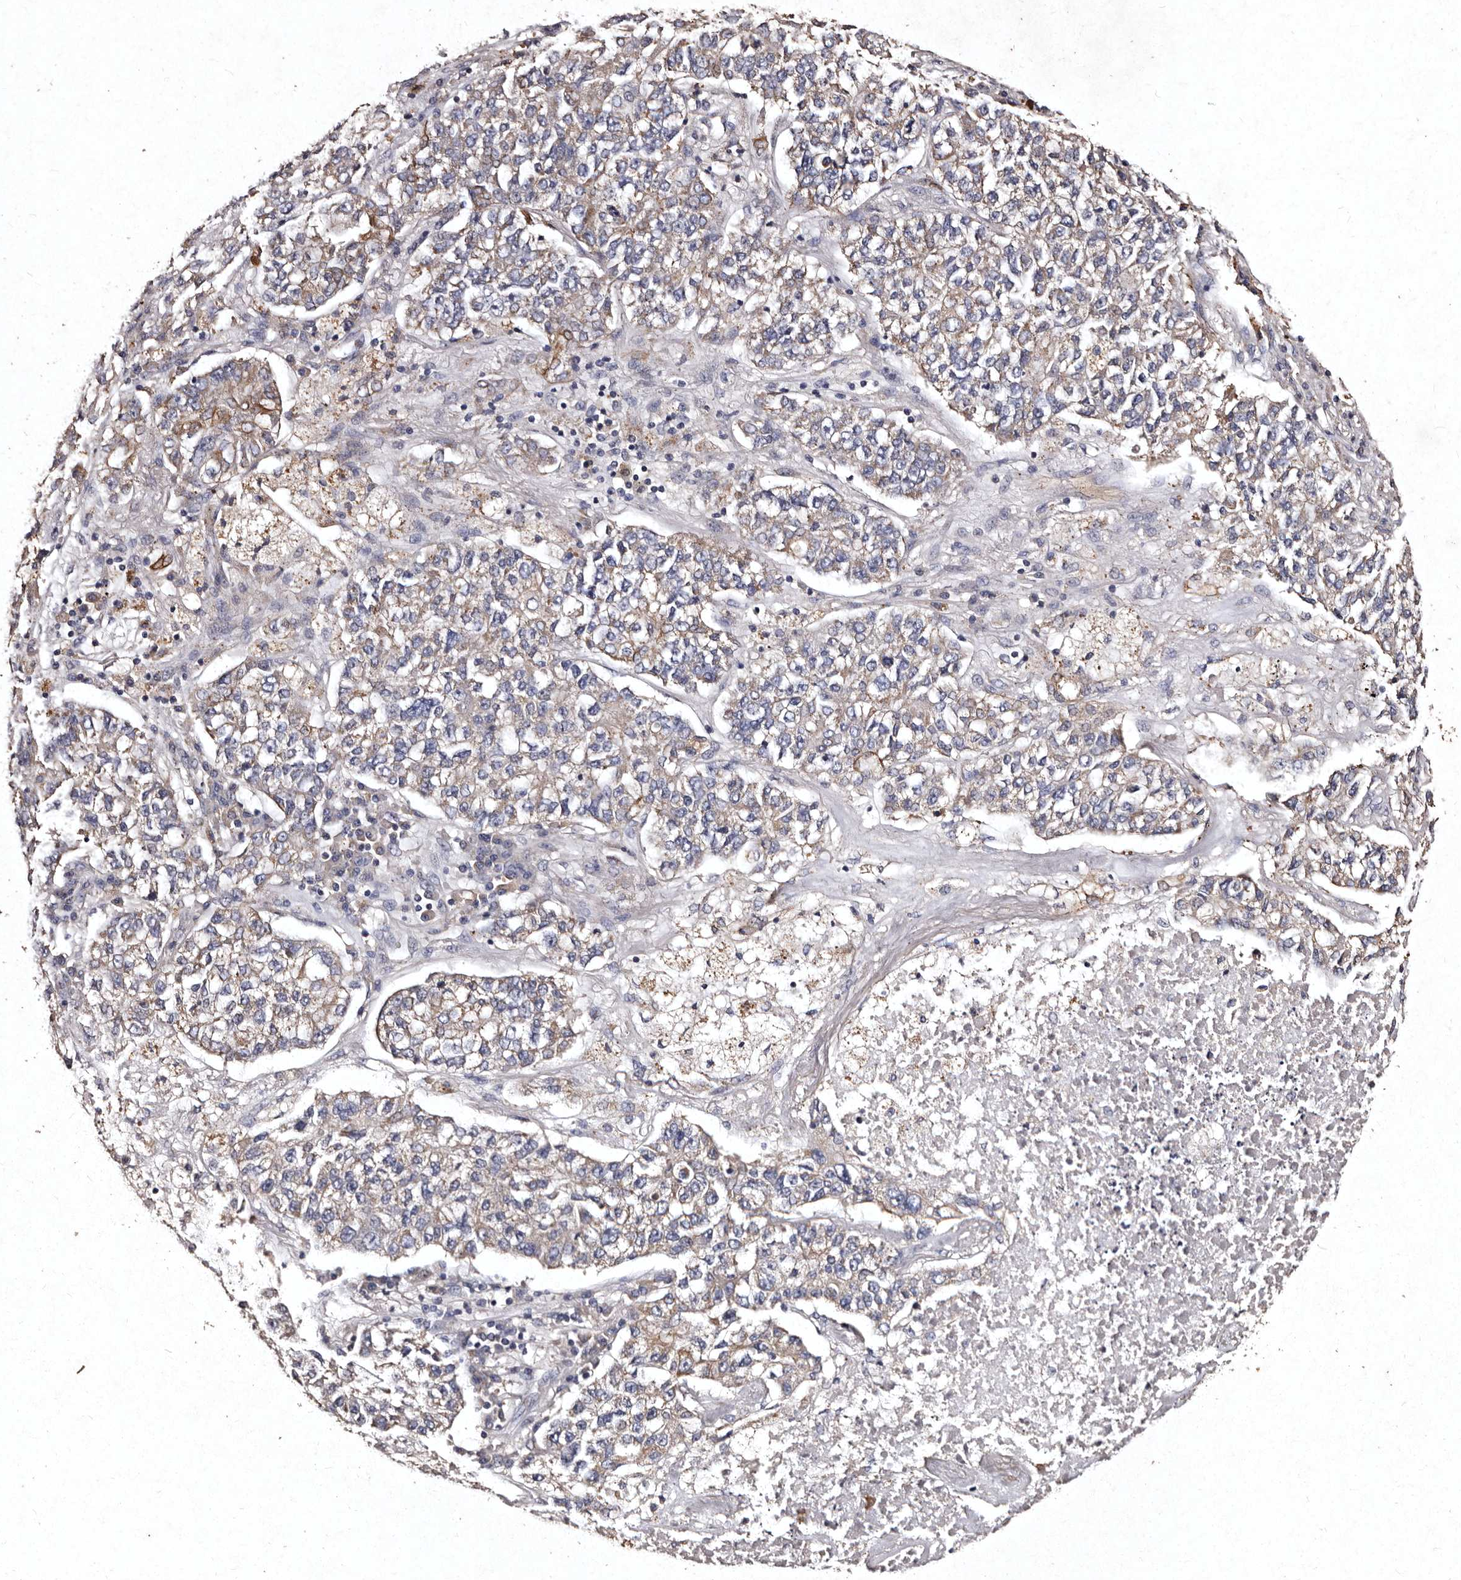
{"staining": {"intensity": "moderate", "quantity": "<25%", "location": "cytoplasmic/membranous"}, "tissue": "lung cancer", "cell_type": "Tumor cells", "image_type": "cancer", "snomed": [{"axis": "morphology", "description": "Adenocarcinoma, NOS"}, {"axis": "topography", "description": "Lung"}], "caption": "Lung cancer (adenocarcinoma) was stained to show a protein in brown. There is low levels of moderate cytoplasmic/membranous expression in approximately <25% of tumor cells. Immunohistochemistry (ihc) stains the protein in brown and the nuclei are stained blue.", "gene": "TFB1M", "patient": {"sex": "male", "age": 49}}